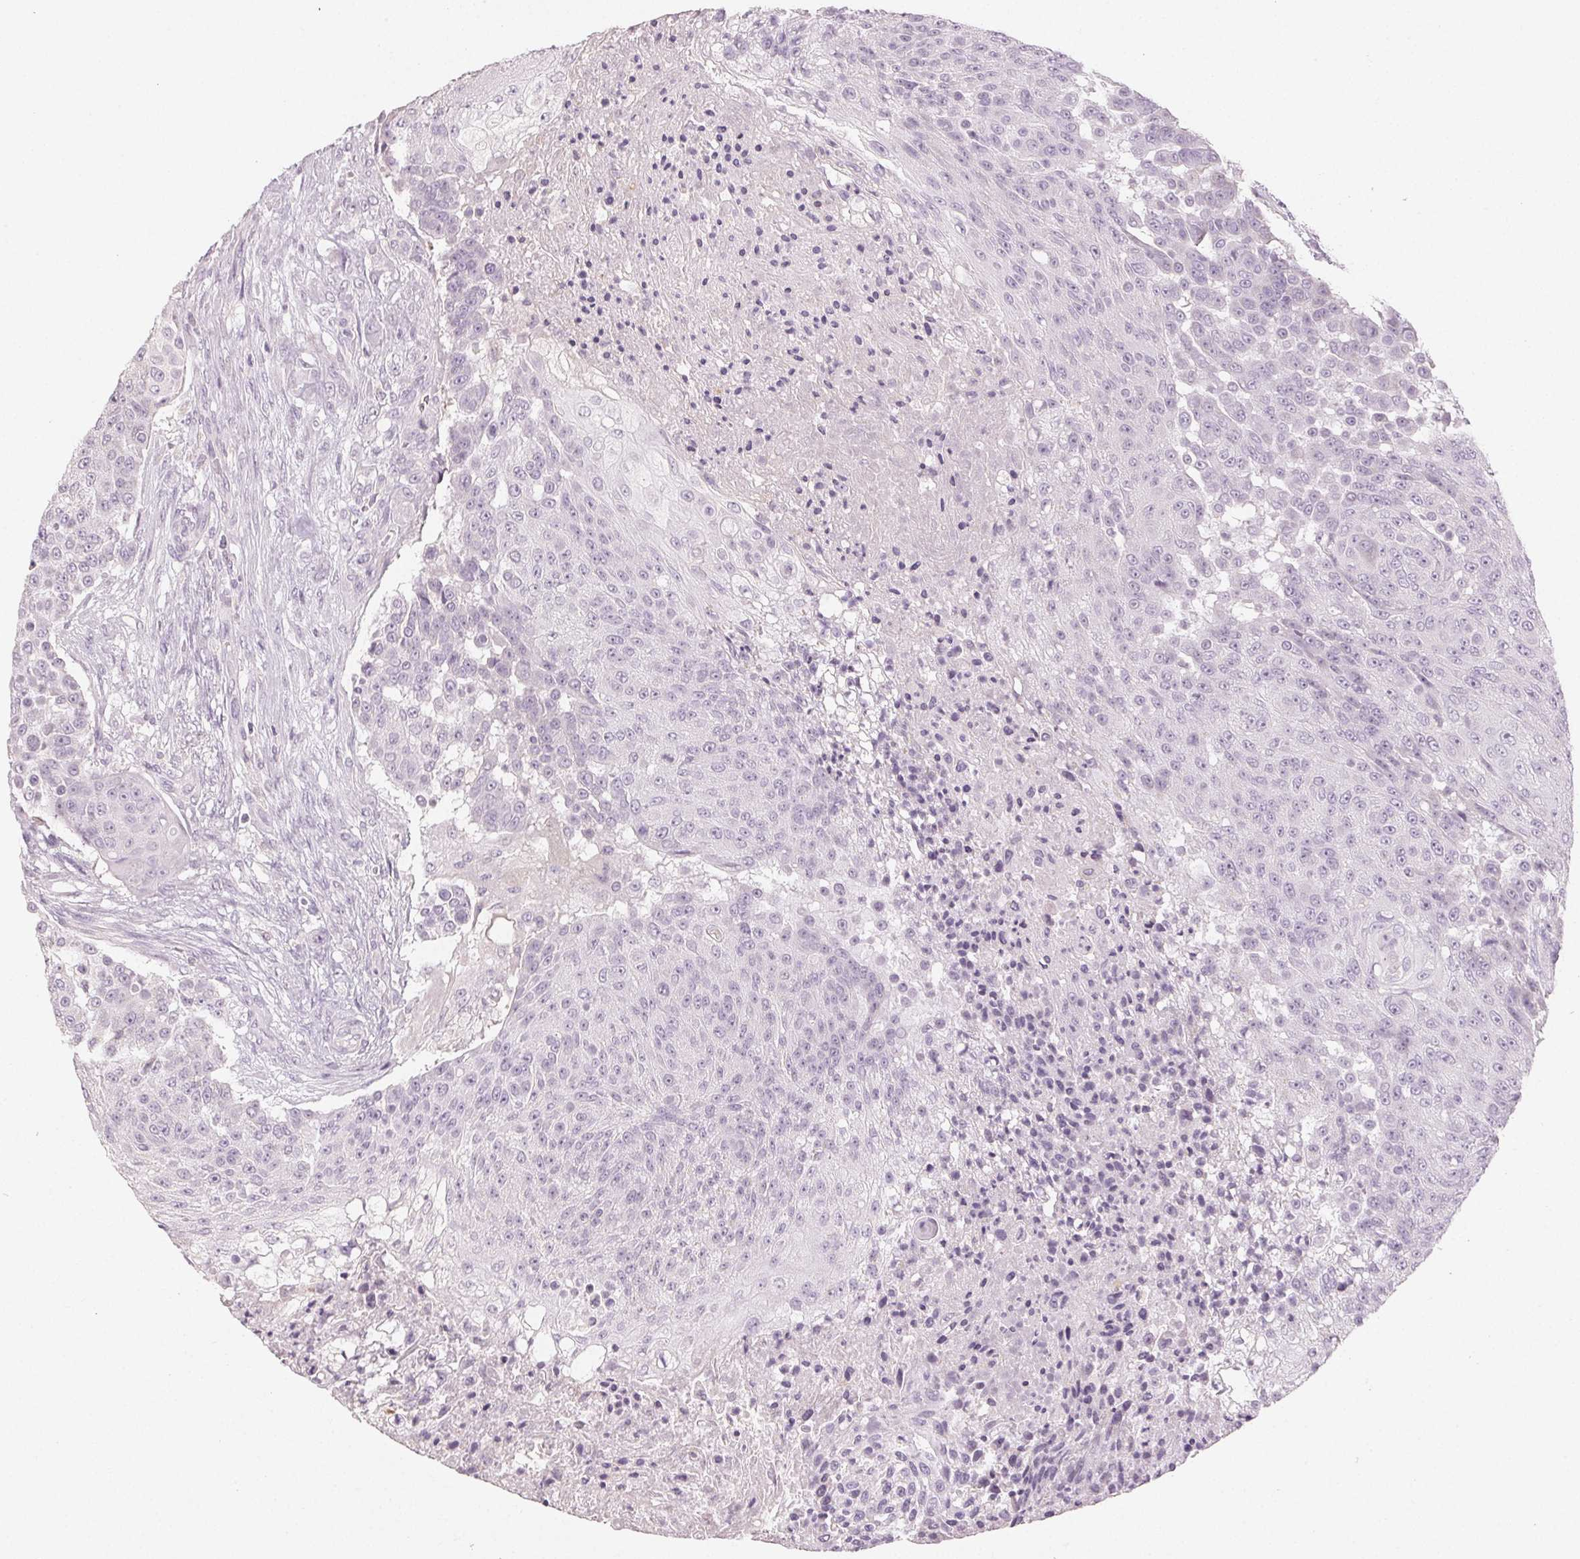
{"staining": {"intensity": "negative", "quantity": "none", "location": "none"}, "tissue": "urothelial cancer", "cell_type": "Tumor cells", "image_type": "cancer", "snomed": [{"axis": "morphology", "description": "Urothelial carcinoma, High grade"}, {"axis": "topography", "description": "Urinary bladder"}], "caption": "A high-resolution photomicrograph shows IHC staining of urothelial carcinoma (high-grade), which reveals no significant positivity in tumor cells.", "gene": "LVRN", "patient": {"sex": "female", "age": 63}}